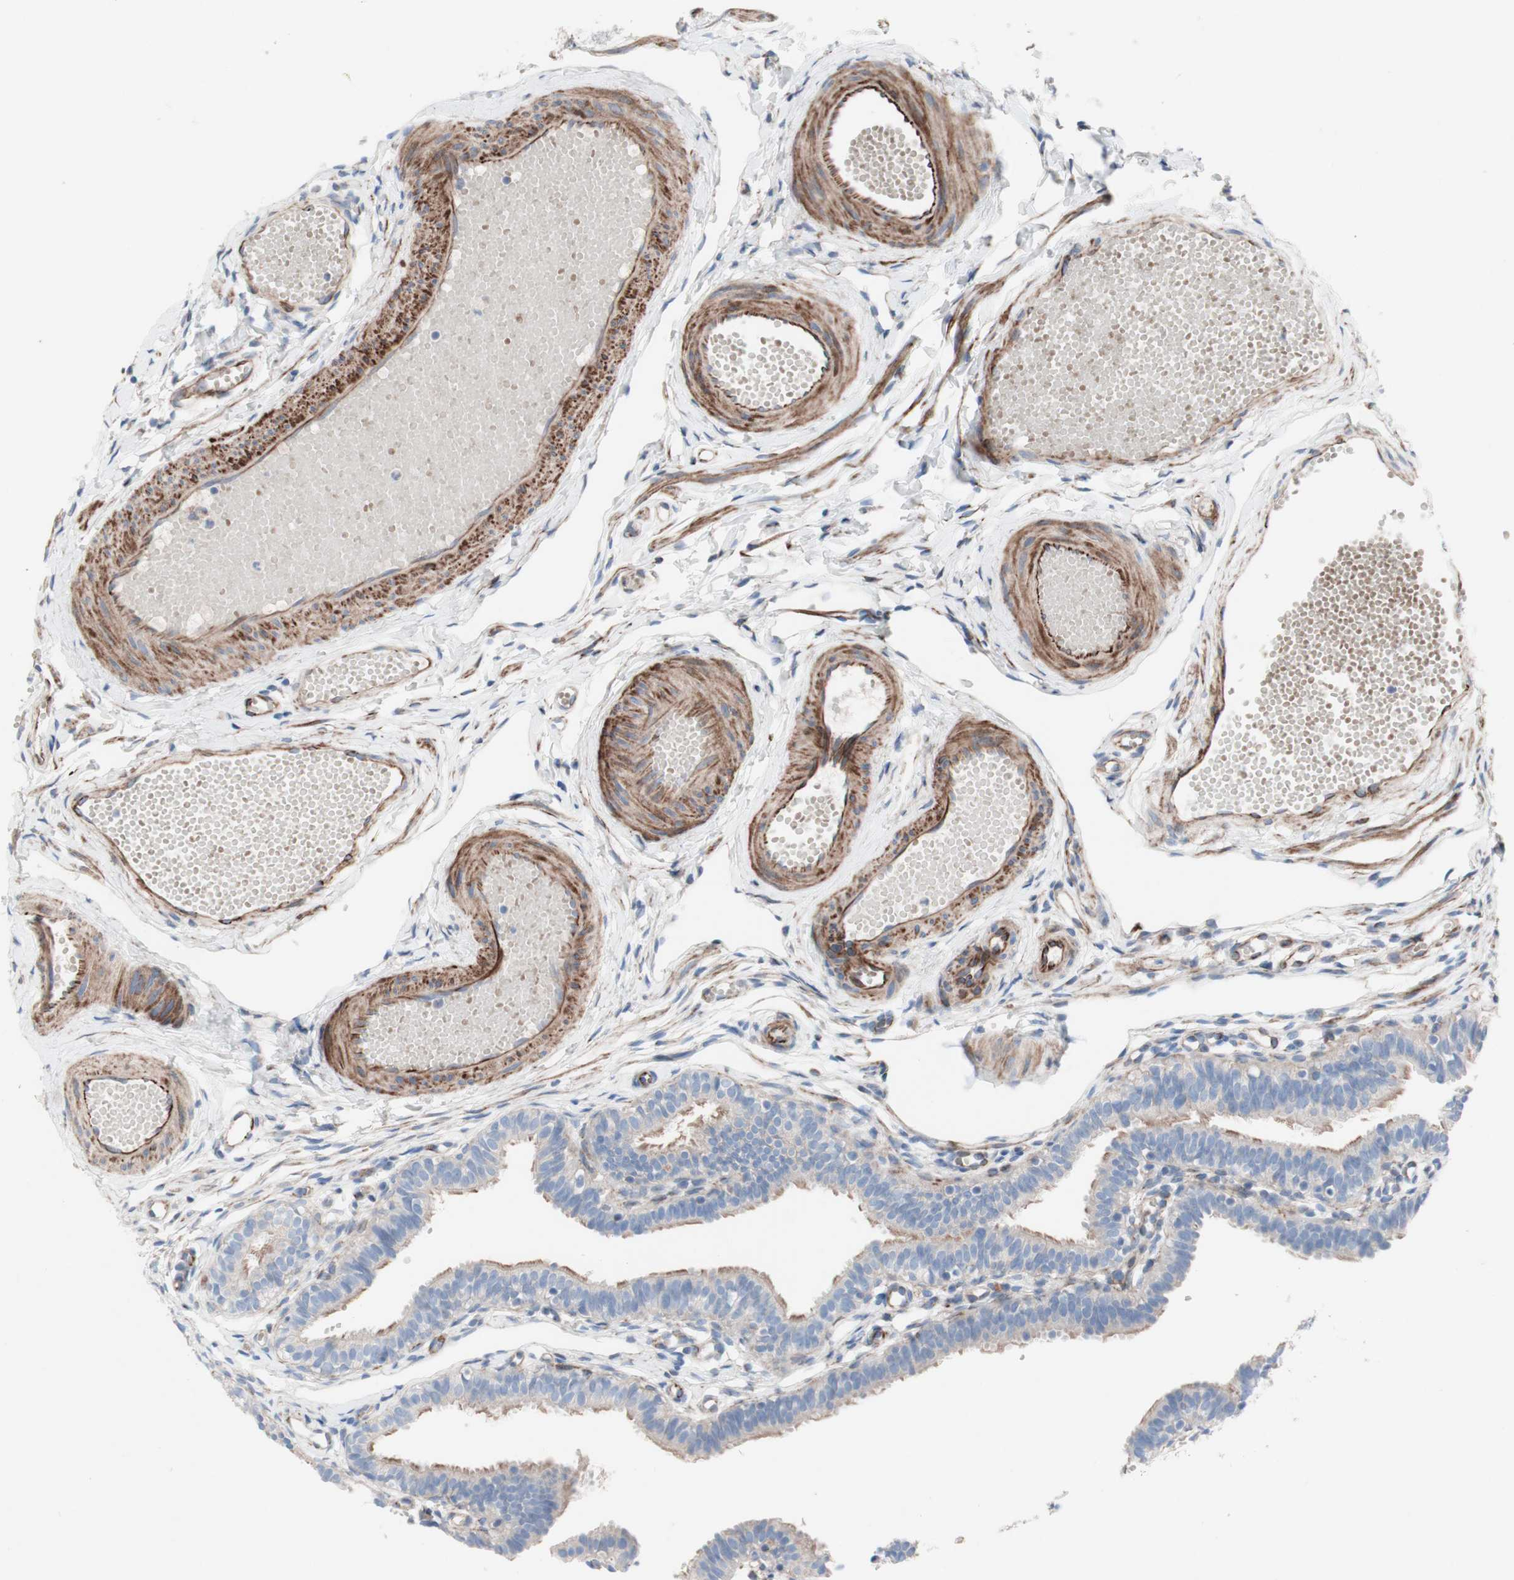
{"staining": {"intensity": "weak", "quantity": "<25%", "location": "cytoplasmic/membranous"}, "tissue": "fallopian tube", "cell_type": "Glandular cells", "image_type": "normal", "snomed": [{"axis": "morphology", "description": "Normal tissue, NOS"}, {"axis": "topography", "description": "Fallopian tube"}, {"axis": "topography", "description": "Placenta"}], "caption": "The immunohistochemistry (IHC) image has no significant positivity in glandular cells of fallopian tube. Brightfield microscopy of immunohistochemistry (IHC) stained with DAB (3,3'-diaminobenzidine) (brown) and hematoxylin (blue), captured at high magnification.", "gene": "AGPAT5", "patient": {"sex": "female", "age": 34}}